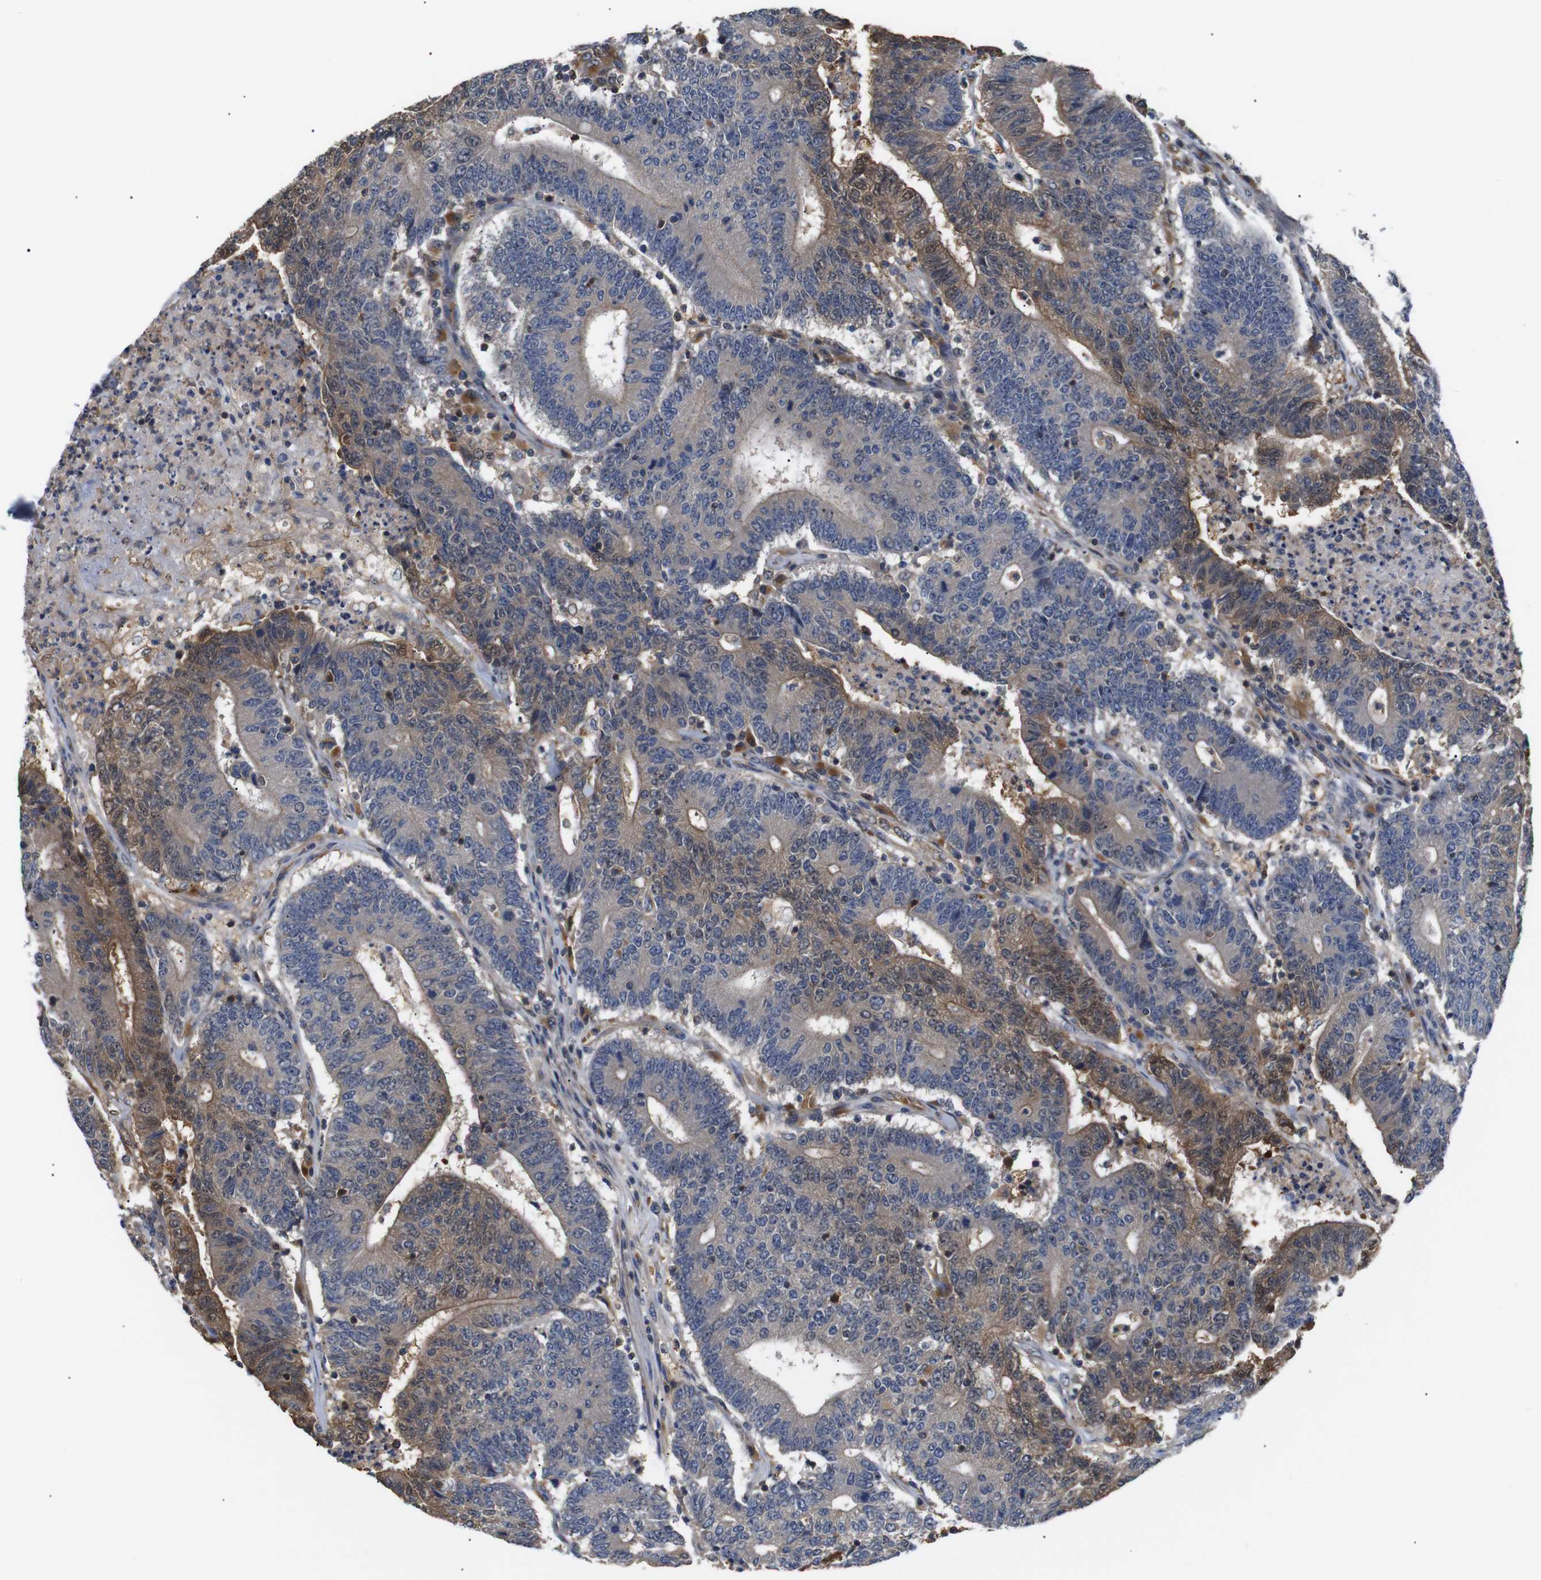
{"staining": {"intensity": "moderate", "quantity": "25%-75%", "location": "cytoplasmic/membranous"}, "tissue": "colorectal cancer", "cell_type": "Tumor cells", "image_type": "cancer", "snomed": [{"axis": "morphology", "description": "Normal tissue, NOS"}, {"axis": "morphology", "description": "Adenocarcinoma, NOS"}, {"axis": "topography", "description": "Colon"}], "caption": "Immunohistochemistry histopathology image of colorectal cancer stained for a protein (brown), which displays medium levels of moderate cytoplasmic/membranous positivity in approximately 25%-75% of tumor cells.", "gene": "DDR1", "patient": {"sex": "female", "age": 75}}